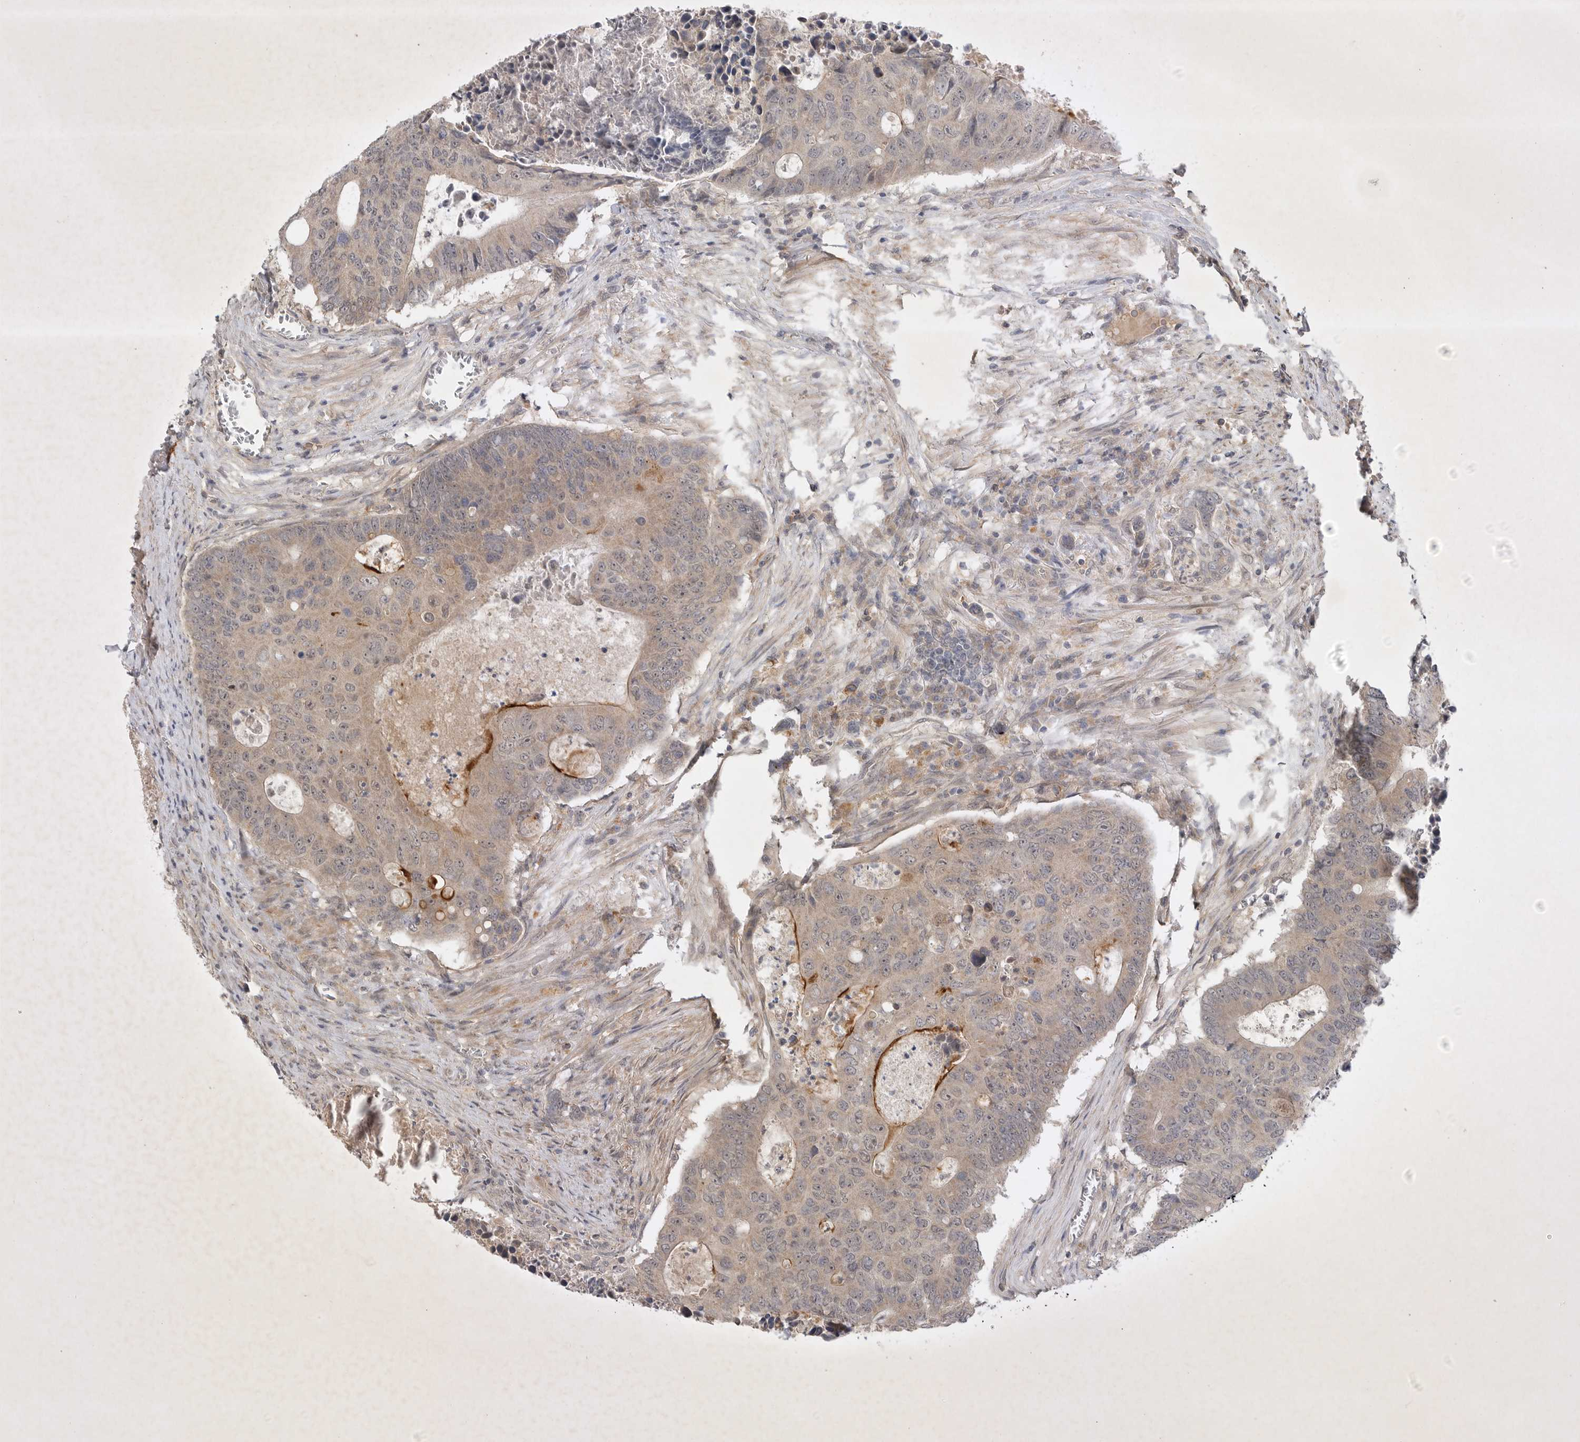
{"staining": {"intensity": "weak", "quantity": "<25%", "location": "cytoplasmic/membranous"}, "tissue": "colorectal cancer", "cell_type": "Tumor cells", "image_type": "cancer", "snomed": [{"axis": "morphology", "description": "Adenocarcinoma, NOS"}, {"axis": "topography", "description": "Colon"}], "caption": "Immunohistochemical staining of colorectal cancer (adenocarcinoma) exhibits no significant positivity in tumor cells. Brightfield microscopy of immunohistochemistry stained with DAB (3,3'-diaminobenzidine) (brown) and hematoxylin (blue), captured at high magnification.", "gene": "PTPDC1", "patient": {"sex": "male", "age": 87}}